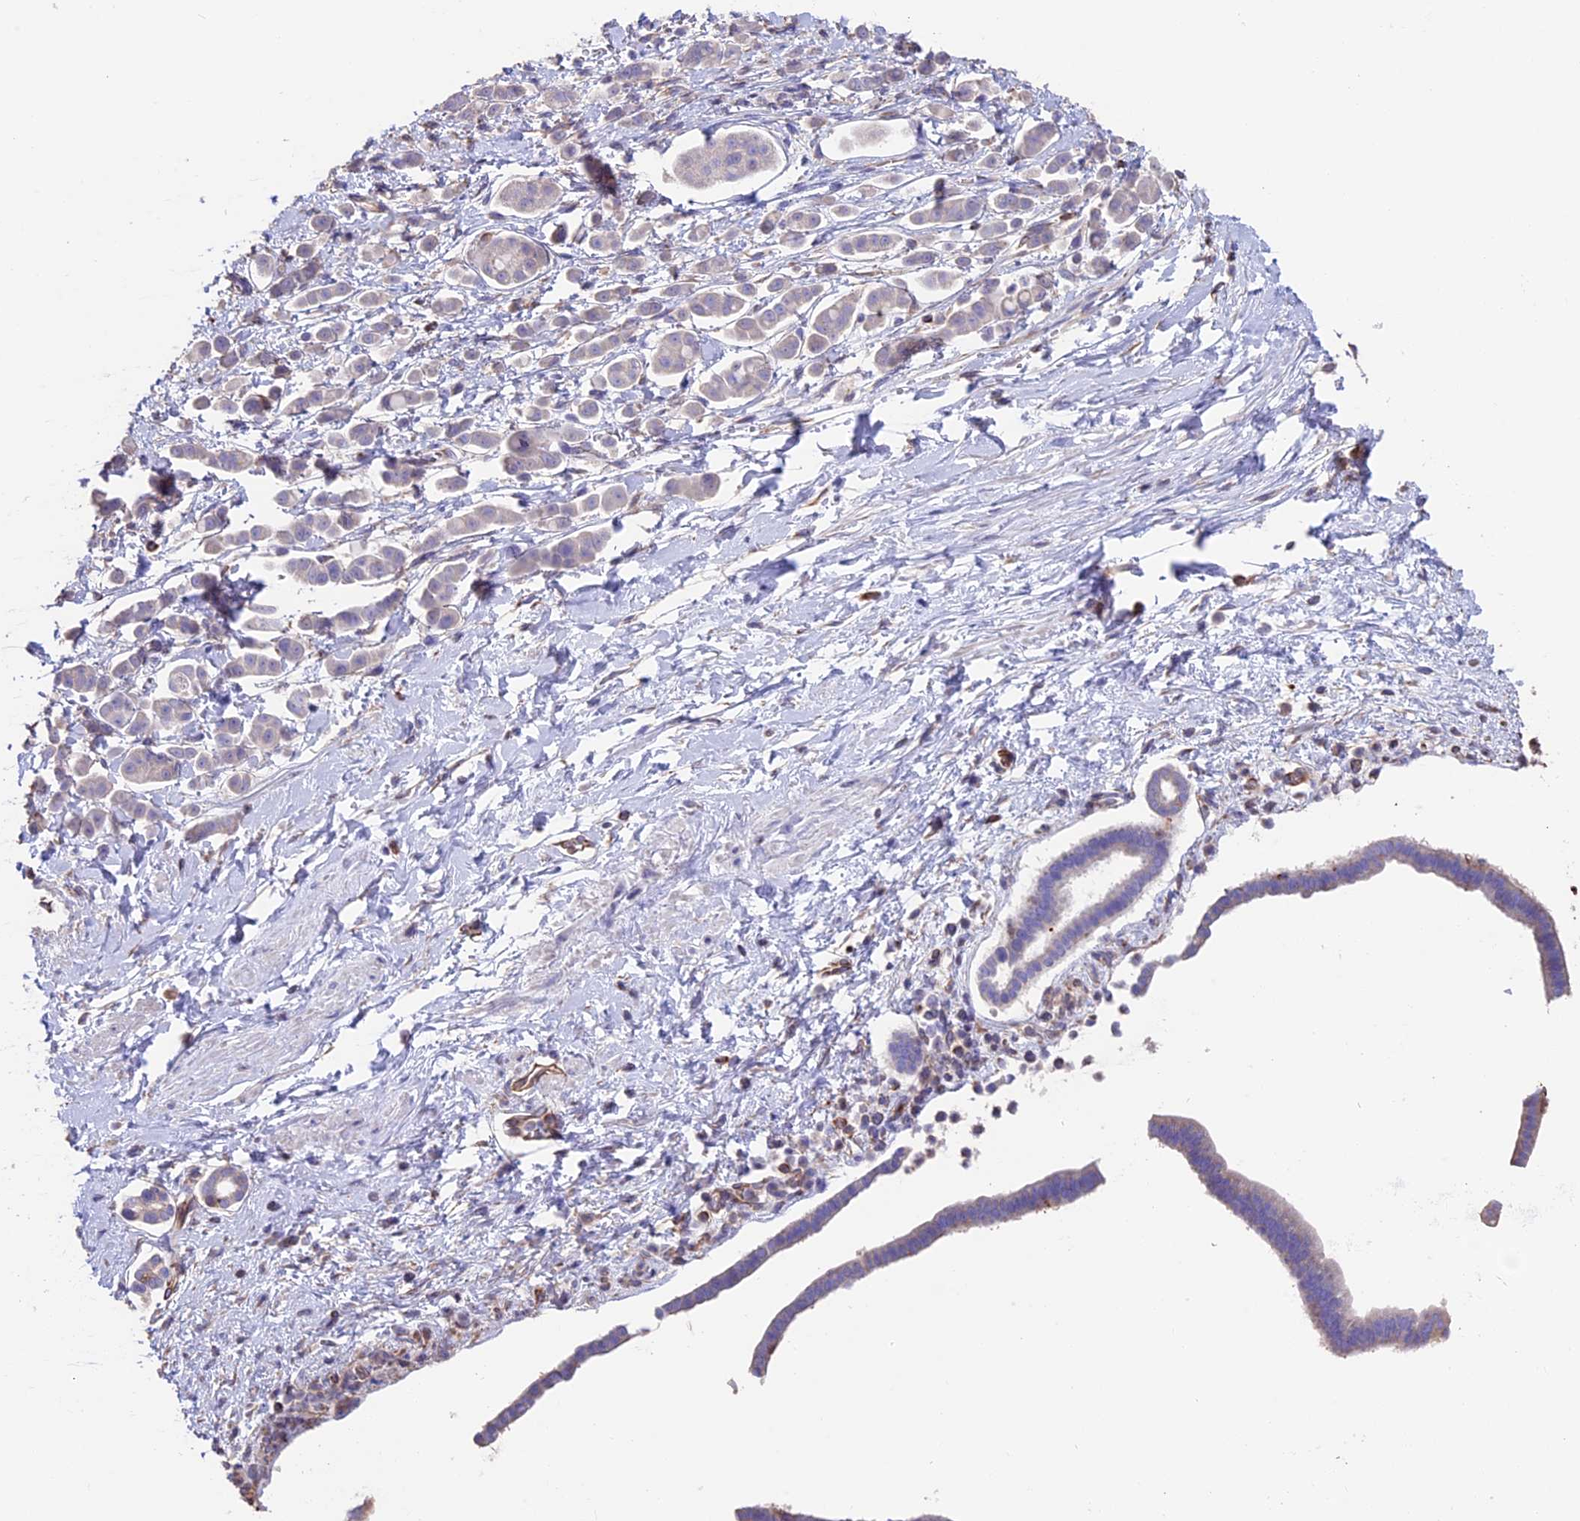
{"staining": {"intensity": "weak", "quantity": "<25%", "location": "cytoplasmic/membranous"}, "tissue": "pancreatic cancer", "cell_type": "Tumor cells", "image_type": "cancer", "snomed": [{"axis": "morphology", "description": "Normal tissue, NOS"}, {"axis": "morphology", "description": "Adenocarcinoma, NOS"}, {"axis": "topography", "description": "Pancreas"}], "caption": "Immunohistochemical staining of human pancreatic cancer (adenocarcinoma) displays no significant staining in tumor cells. (IHC, brightfield microscopy, high magnification).", "gene": "SEH1L", "patient": {"sex": "female", "age": 64}}